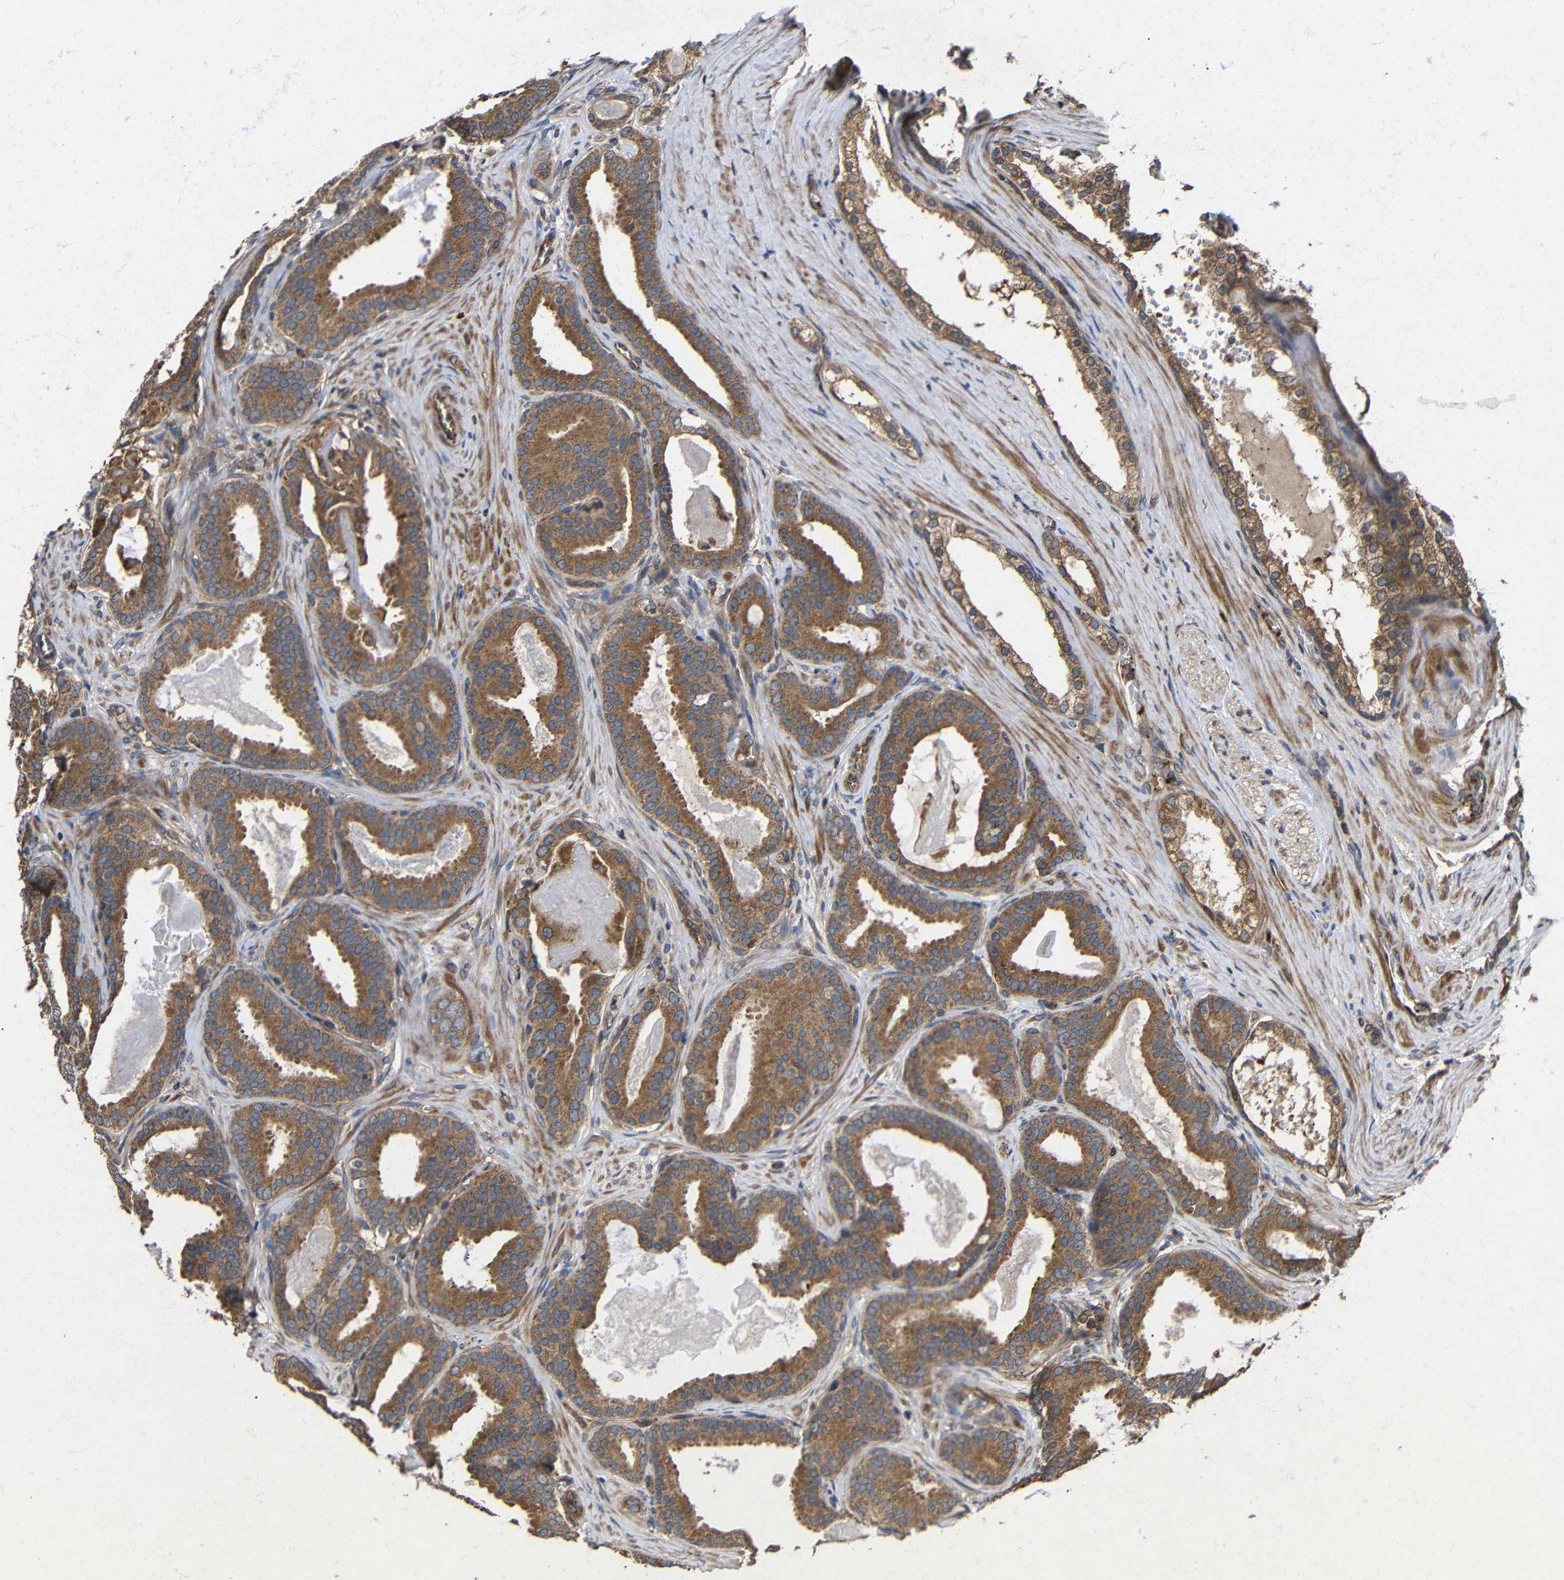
{"staining": {"intensity": "strong", "quantity": ">75%", "location": "cytoplasmic/membranous"}, "tissue": "prostate cancer", "cell_type": "Tumor cells", "image_type": "cancer", "snomed": [{"axis": "morphology", "description": "Adenocarcinoma, High grade"}, {"axis": "topography", "description": "Prostate"}], "caption": "A brown stain shows strong cytoplasmic/membranous positivity of a protein in prostate cancer tumor cells.", "gene": "EIF2S1", "patient": {"sex": "male", "age": 60}}